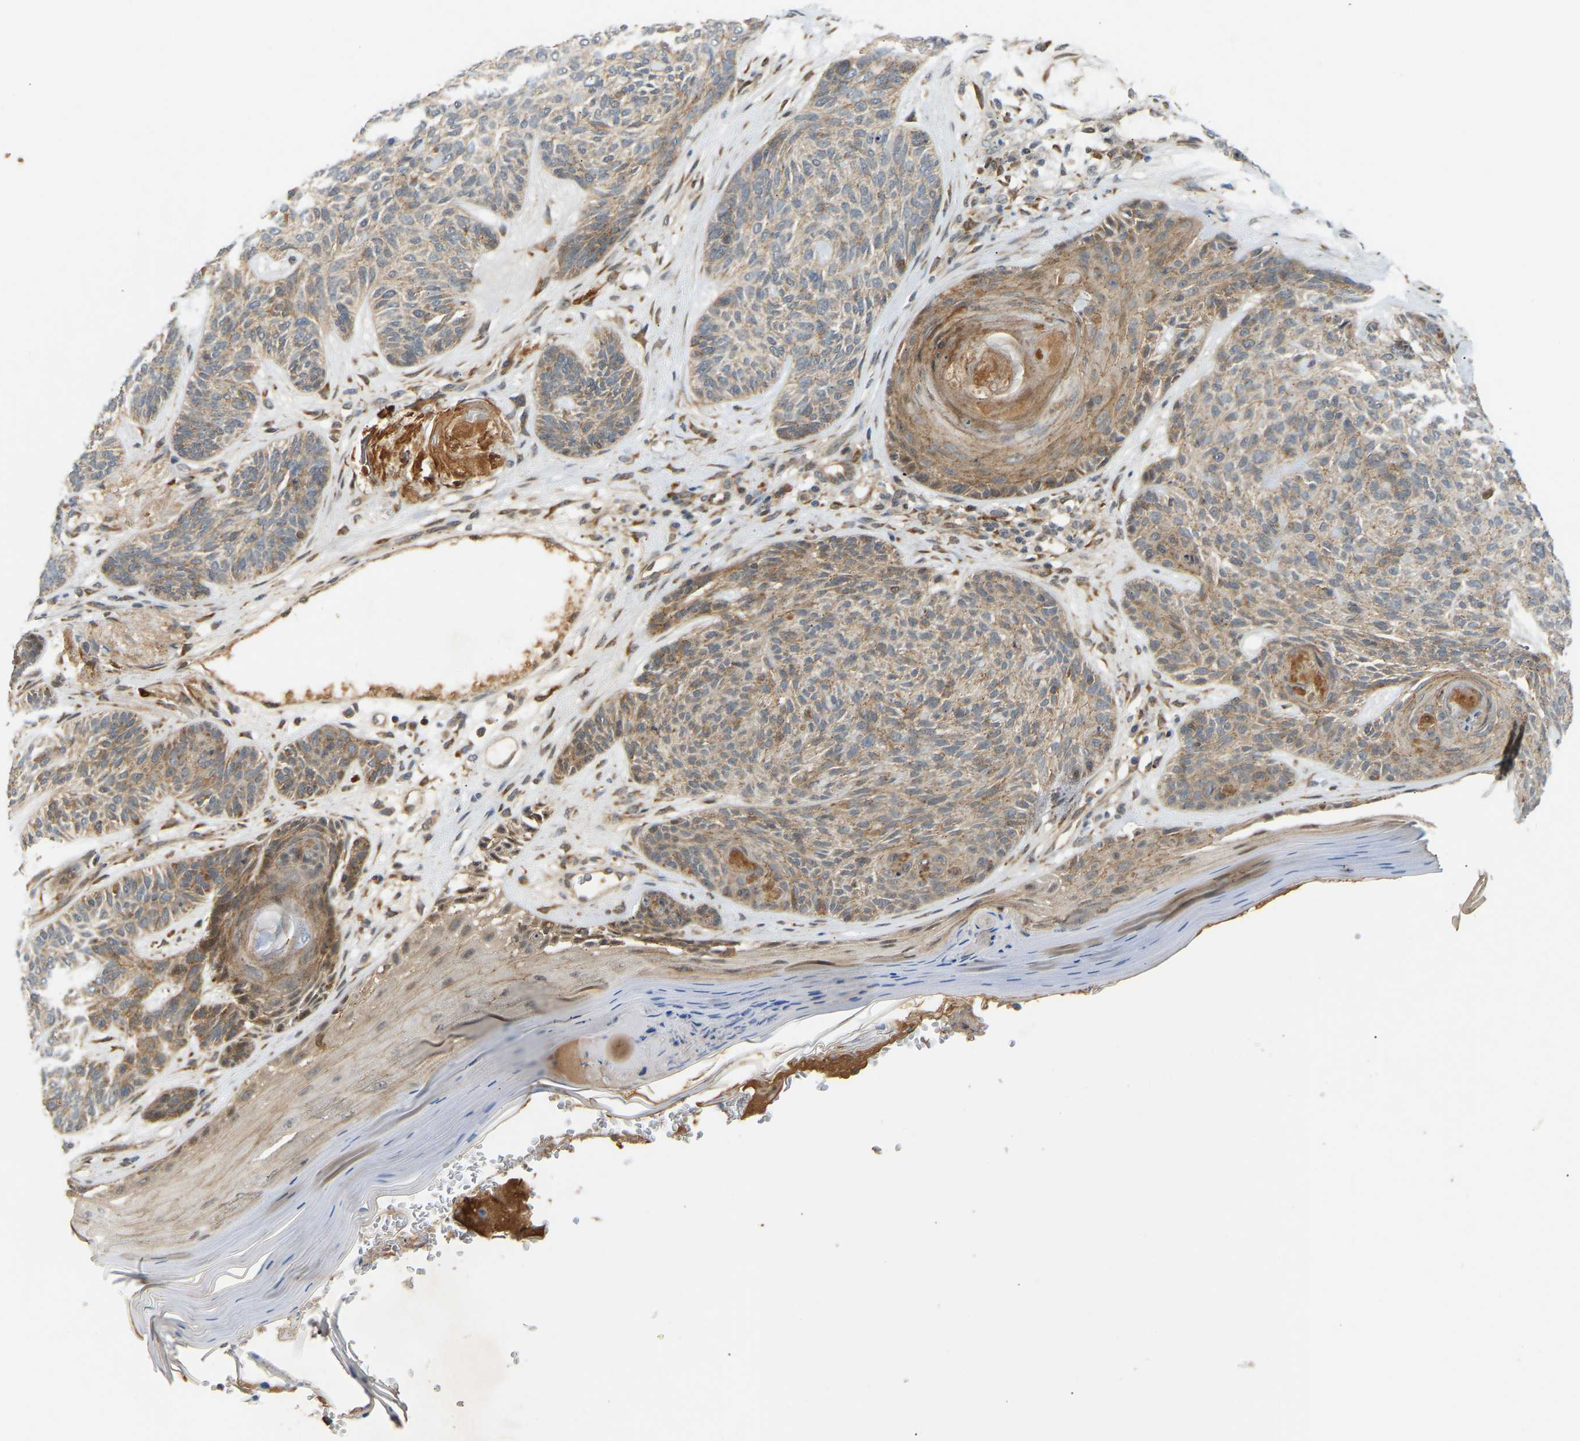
{"staining": {"intensity": "weak", "quantity": "<25%", "location": "cytoplasmic/membranous"}, "tissue": "skin cancer", "cell_type": "Tumor cells", "image_type": "cancer", "snomed": [{"axis": "morphology", "description": "Basal cell carcinoma"}, {"axis": "topography", "description": "Skin"}], "caption": "This is a micrograph of immunohistochemistry staining of skin cancer, which shows no expression in tumor cells. (Stains: DAB (3,3'-diaminobenzidine) immunohistochemistry (IHC) with hematoxylin counter stain, Microscopy: brightfield microscopy at high magnification).", "gene": "PTCD1", "patient": {"sex": "male", "age": 55}}